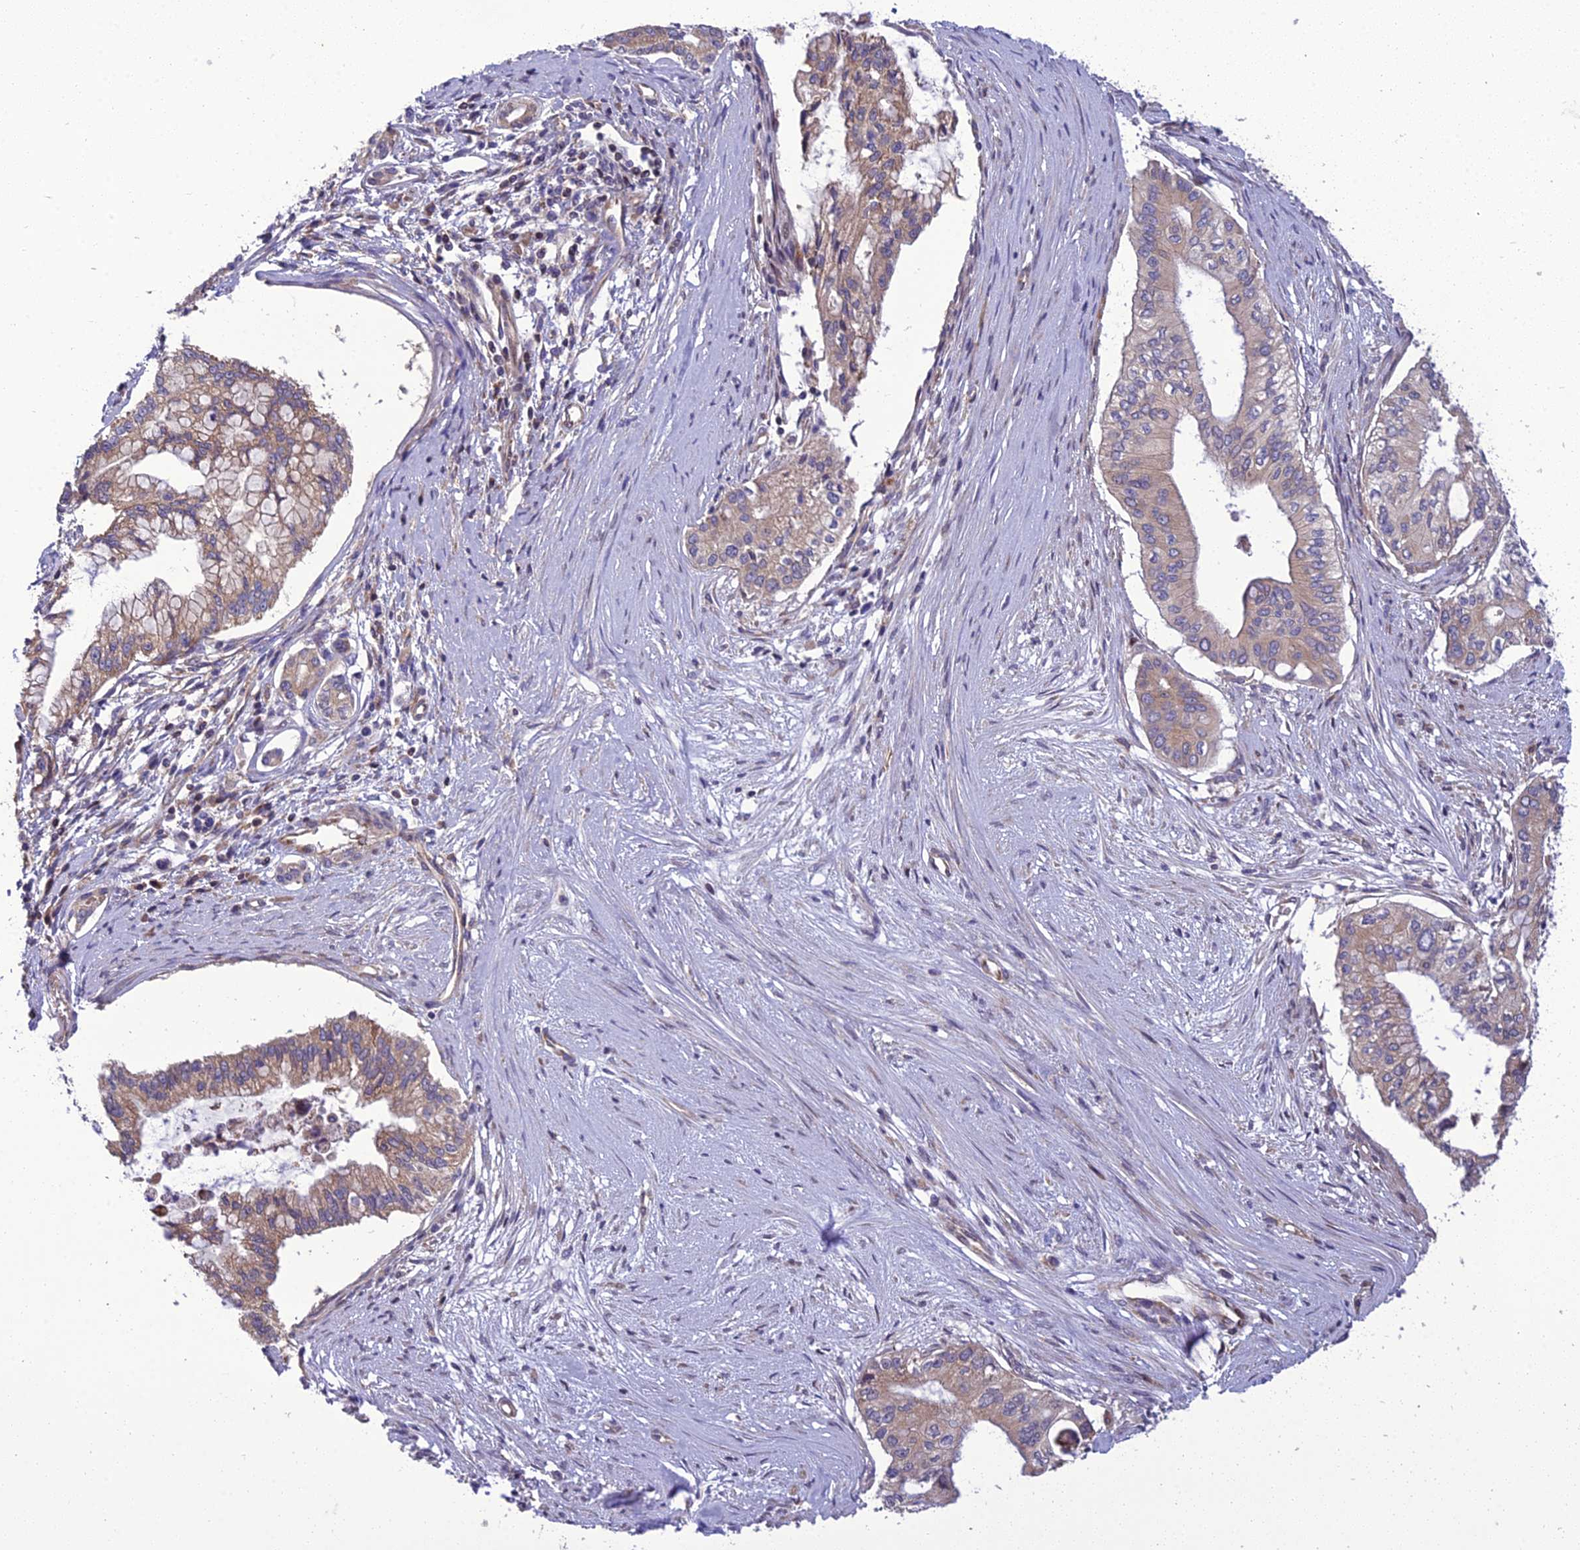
{"staining": {"intensity": "moderate", "quantity": "25%-75%", "location": "cytoplasmic/membranous"}, "tissue": "pancreatic cancer", "cell_type": "Tumor cells", "image_type": "cancer", "snomed": [{"axis": "morphology", "description": "Adenocarcinoma, NOS"}, {"axis": "topography", "description": "Pancreas"}], "caption": "IHC of pancreatic cancer (adenocarcinoma) exhibits medium levels of moderate cytoplasmic/membranous staining in about 25%-75% of tumor cells.", "gene": "GIMAP1", "patient": {"sex": "male", "age": 46}}